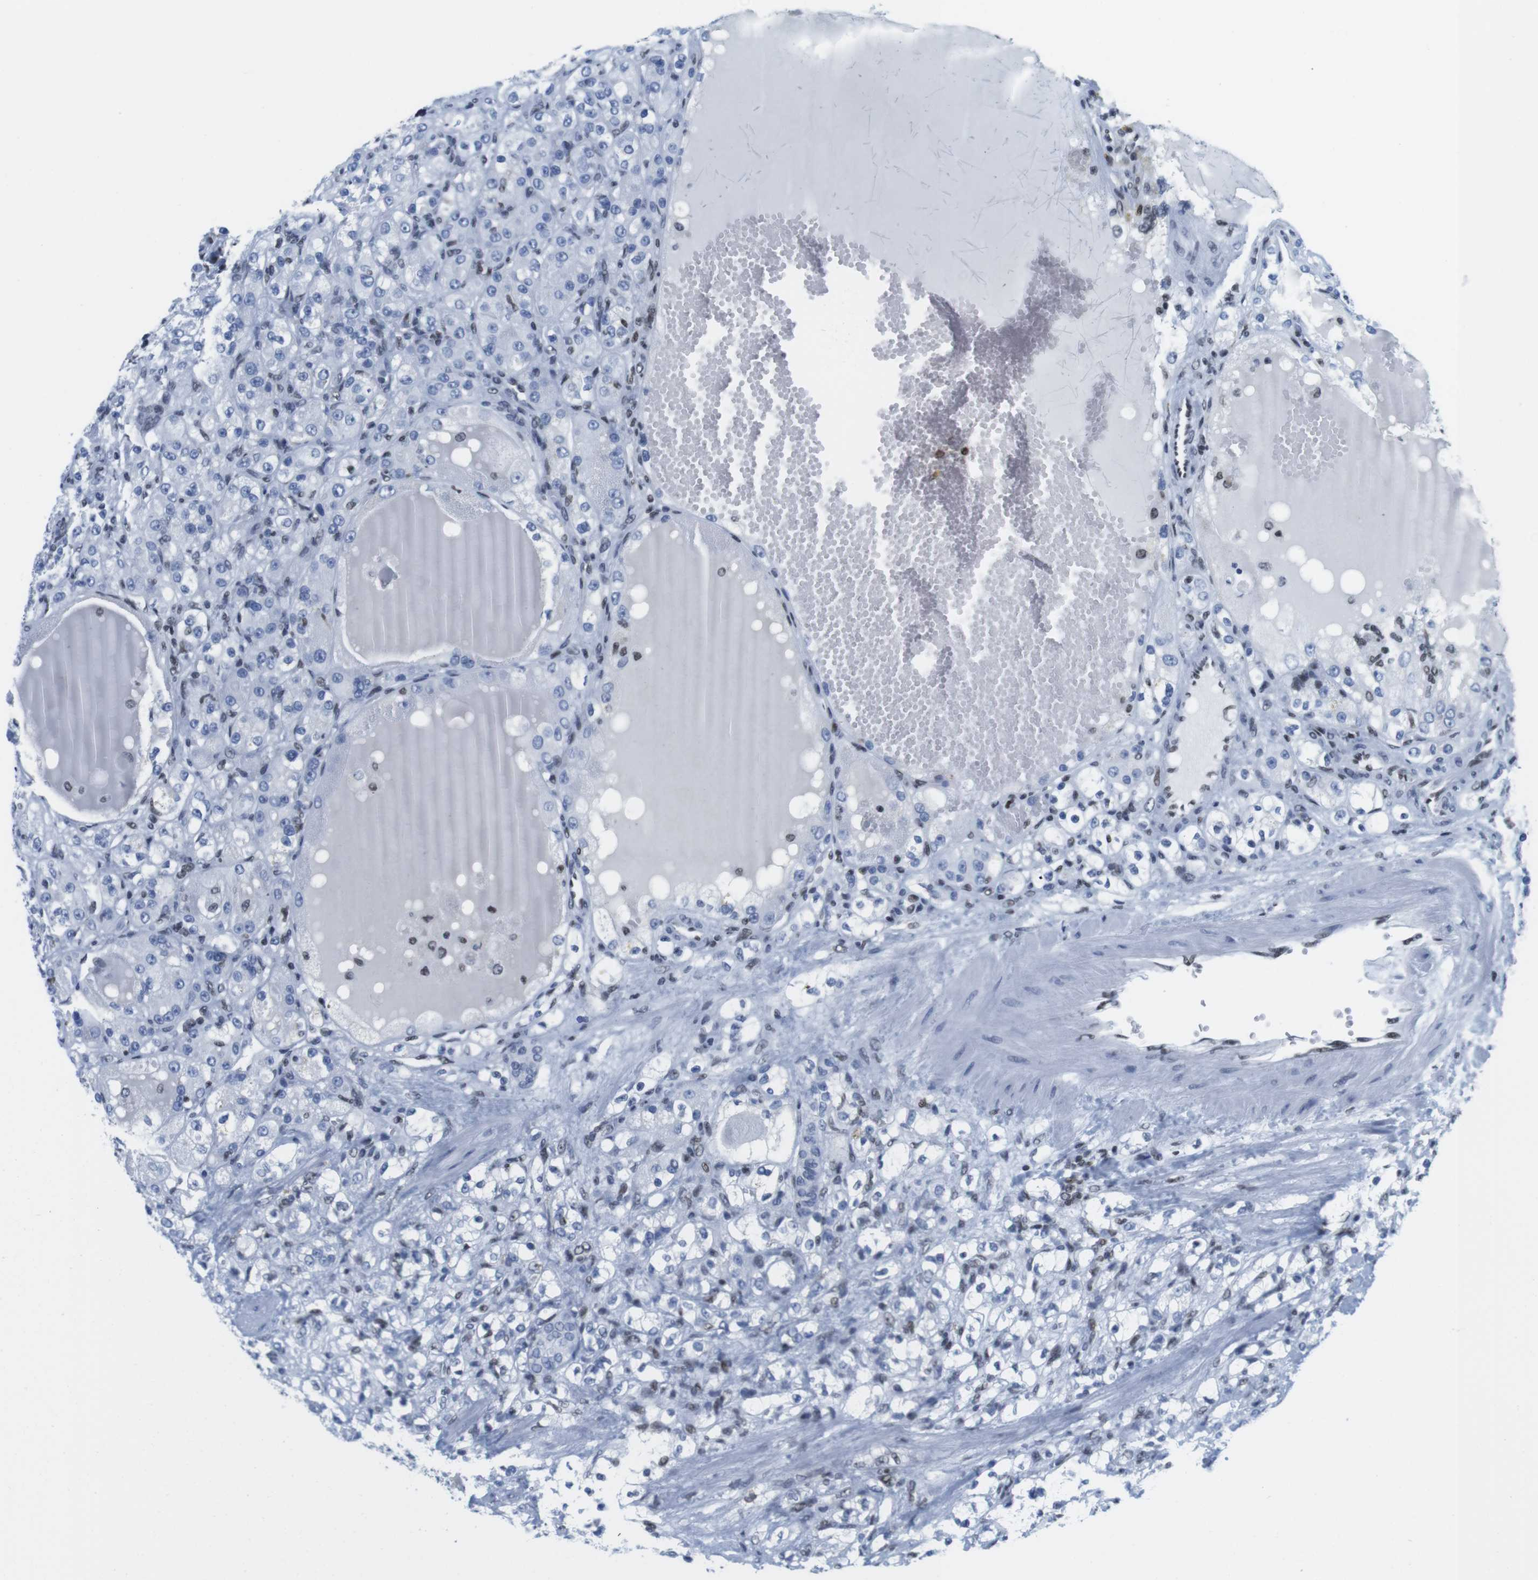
{"staining": {"intensity": "negative", "quantity": "none", "location": "none"}, "tissue": "renal cancer", "cell_type": "Tumor cells", "image_type": "cancer", "snomed": [{"axis": "morphology", "description": "Normal tissue, NOS"}, {"axis": "morphology", "description": "Adenocarcinoma, NOS"}, {"axis": "topography", "description": "Kidney"}], "caption": "Tumor cells are negative for protein expression in human adenocarcinoma (renal).", "gene": "IFI16", "patient": {"sex": "male", "age": 61}}